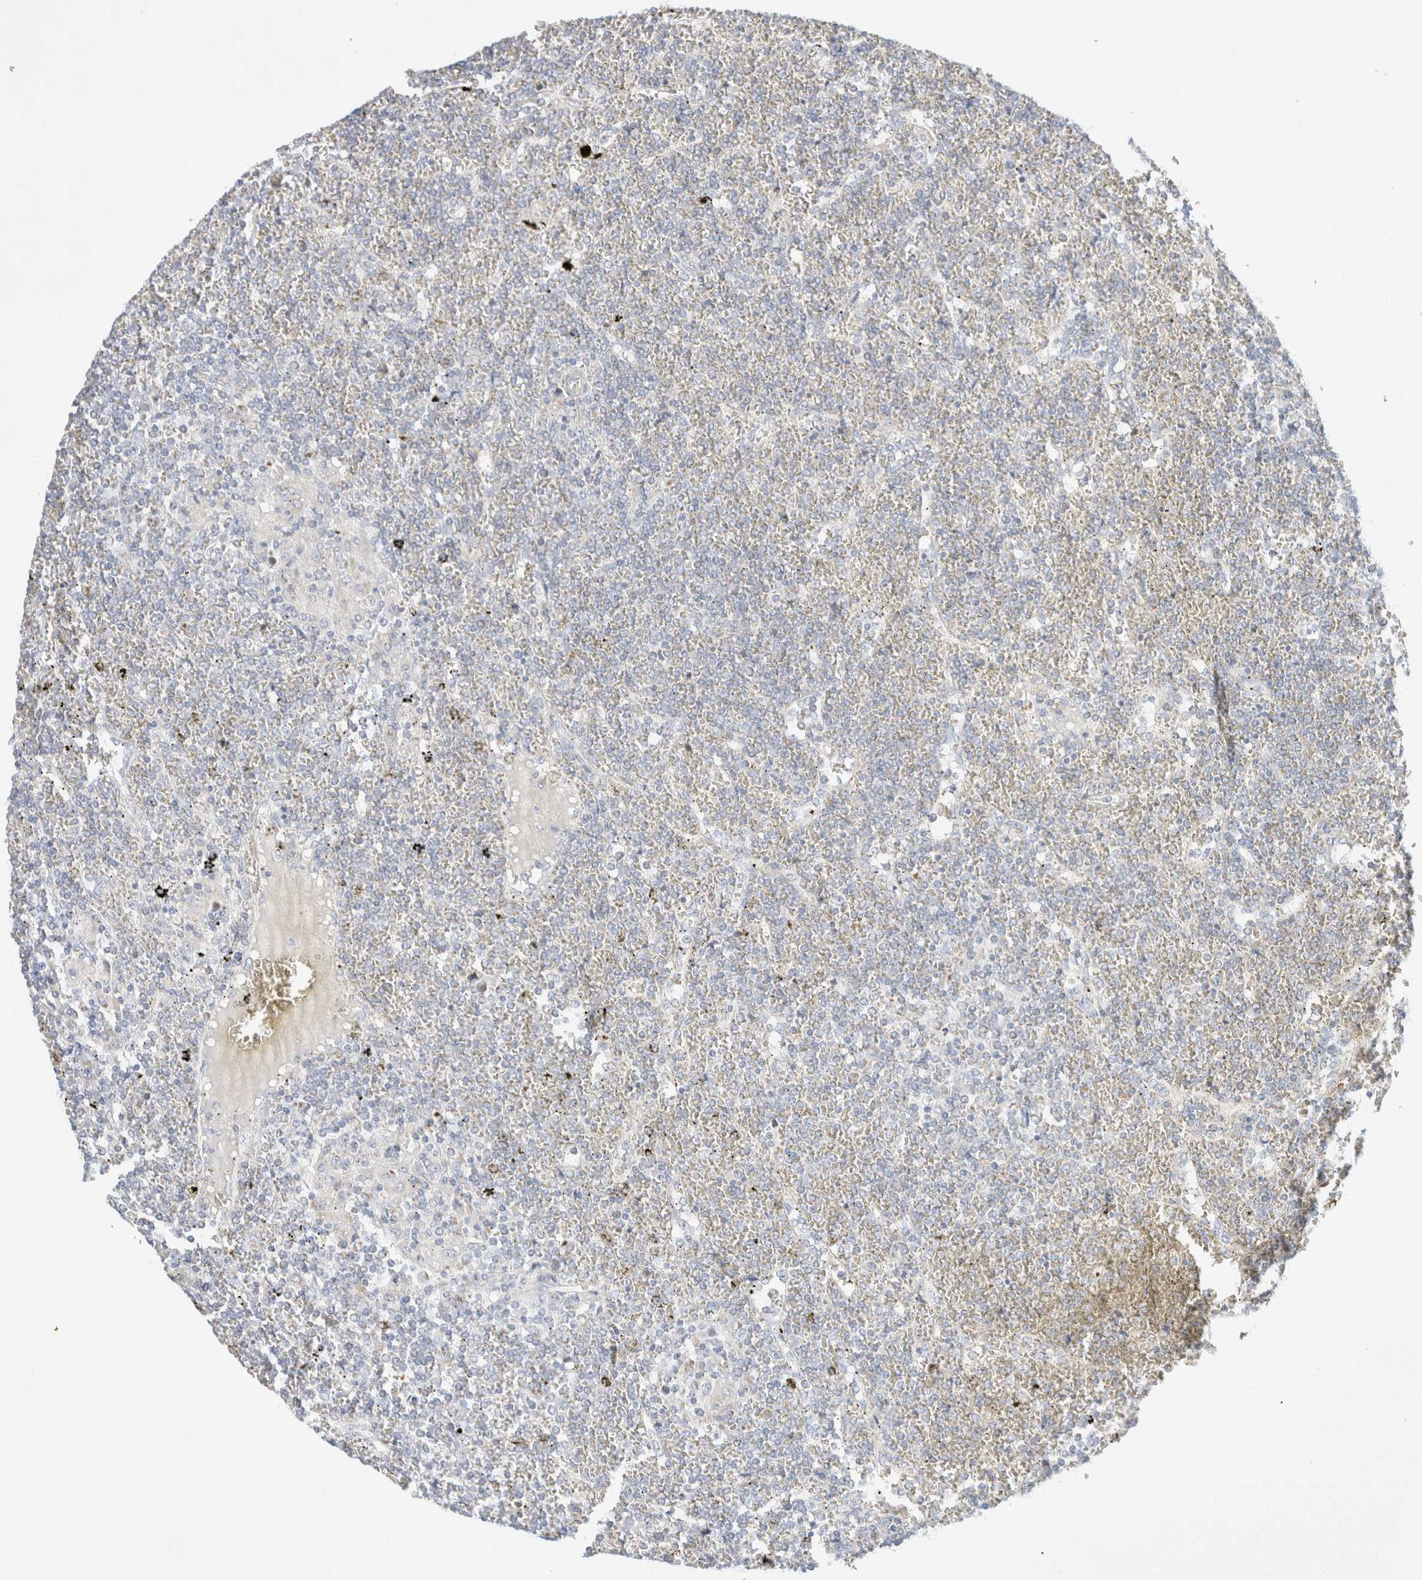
{"staining": {"intensity": "negative", "quantity": "none", "location": "none"}, "tissue": "lymphoma", "cell_type": "Tumor cells", "image_type": "cancer", "snomed": [{"axis": "morphology", "description": "Malignant lymphoma, non-Hodgkin's type, Low grade"}, {"axis": "topography", "description": "Spleen"}], "caption": "The immunohistochemistry photomicrograph has no significant expression in tumor cells of lymphoma tissue. (Brightfield microscopy of DAB (3,3'-diaminobenzidine) IHC at high magnification).", "gene": "MRM3", "patient": {"sex": "female", "age": 19}}